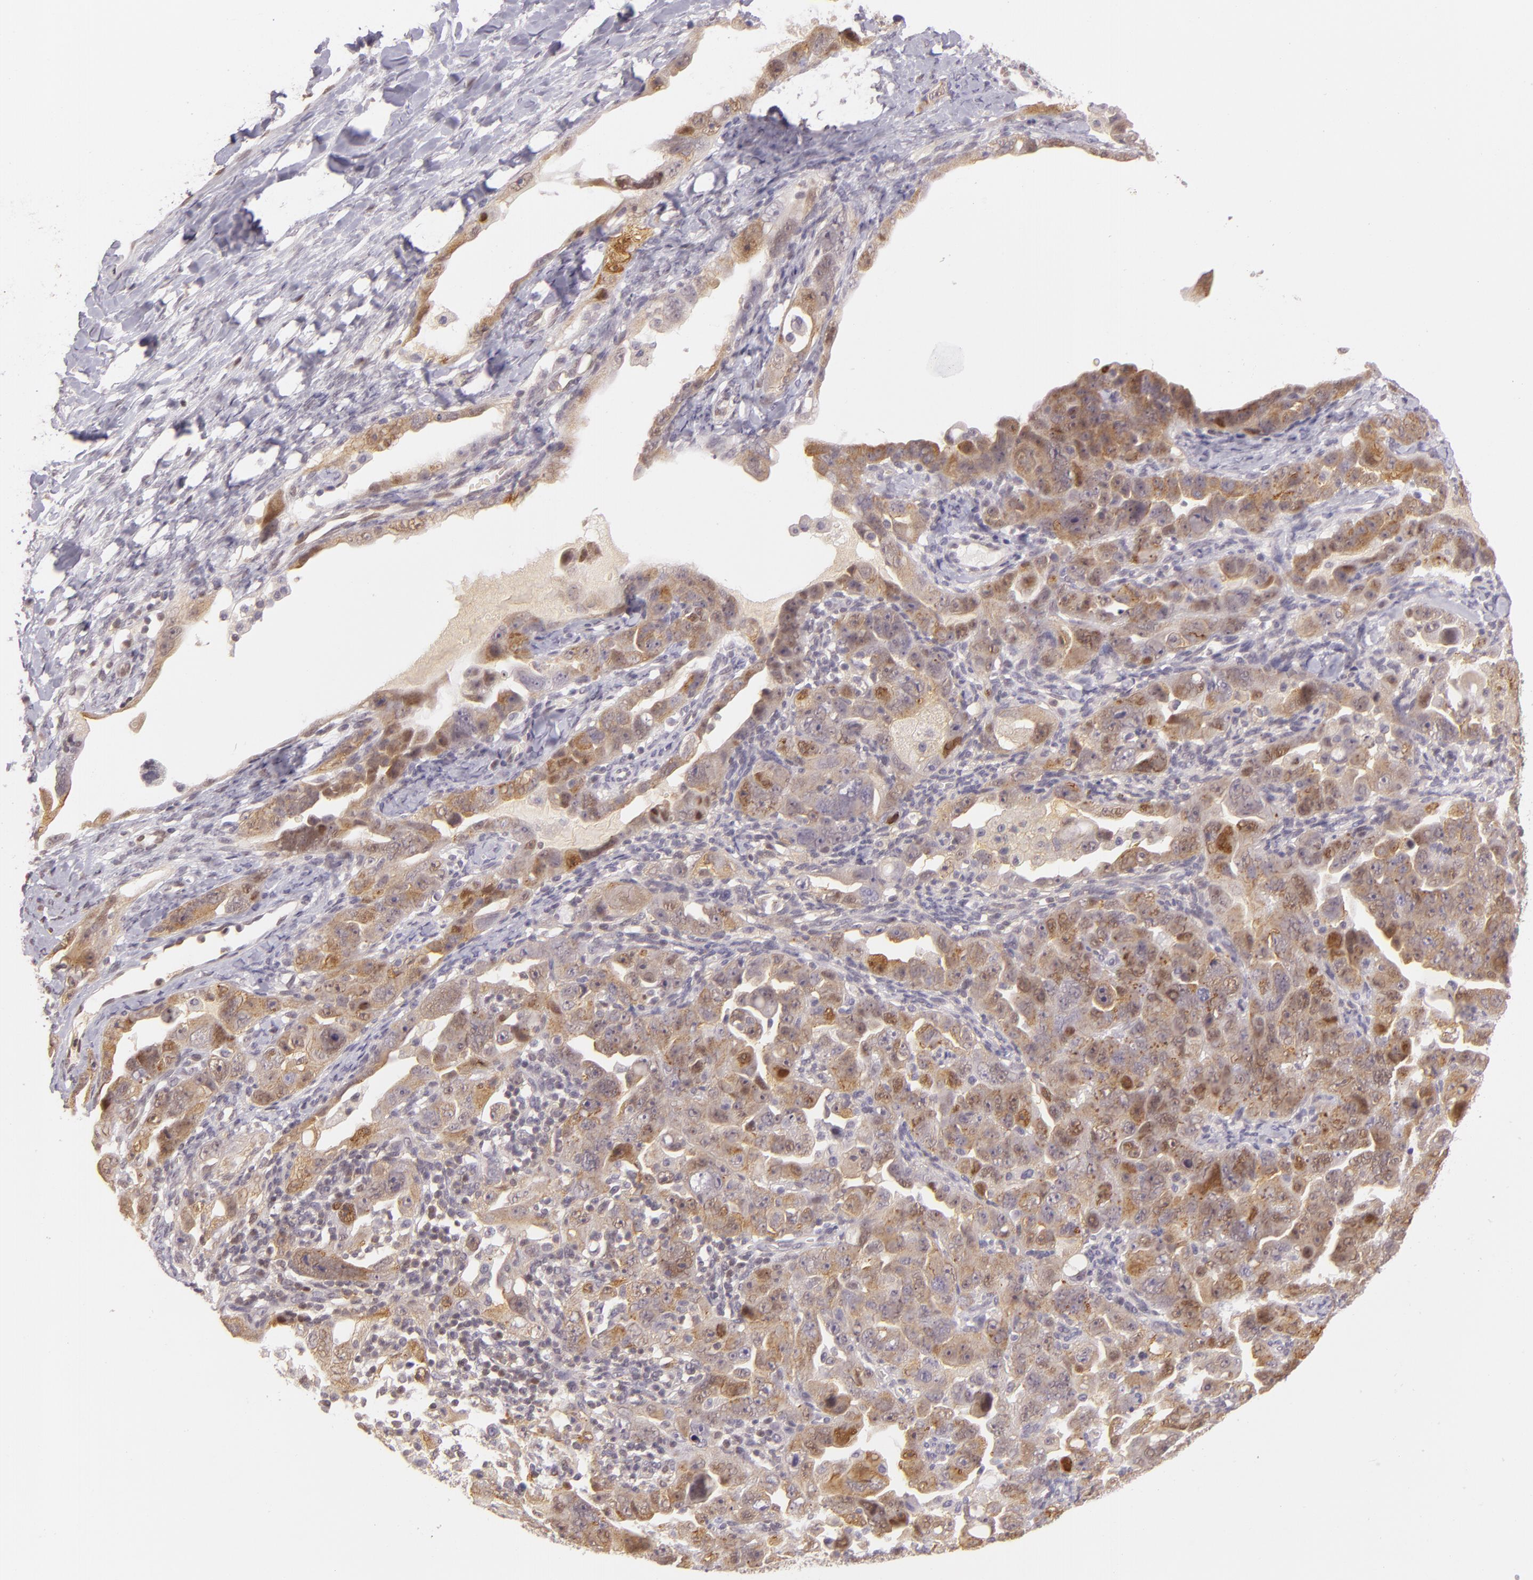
{"staining": {"intensity": "weak", "quantity": "25%-75%", "location": "cytoplasmic/membranous"}, "tissue": "ovarian cancer", "cell_type": "Tumor cells", "image_type": "cancer", "snomed": [{"axis": "morphology", "description": "Cystadenocarcinoma, serous, NOS"}, {"axis": "topography", "description": "Ovary"}], "caption": "Immunohistochemistry histopathology image of neoplastic tissue: human ovarian cancer stained using immunohistochemistry (IHC) exhibits low levels of weak protein expression localized specifically in the cytoplasmic/membranous of tumor cells, appearing as a cytoplasmic/membranous brown color.", "gene": "IMPDH1", "patient": {"sex": "female", "age": 66}}